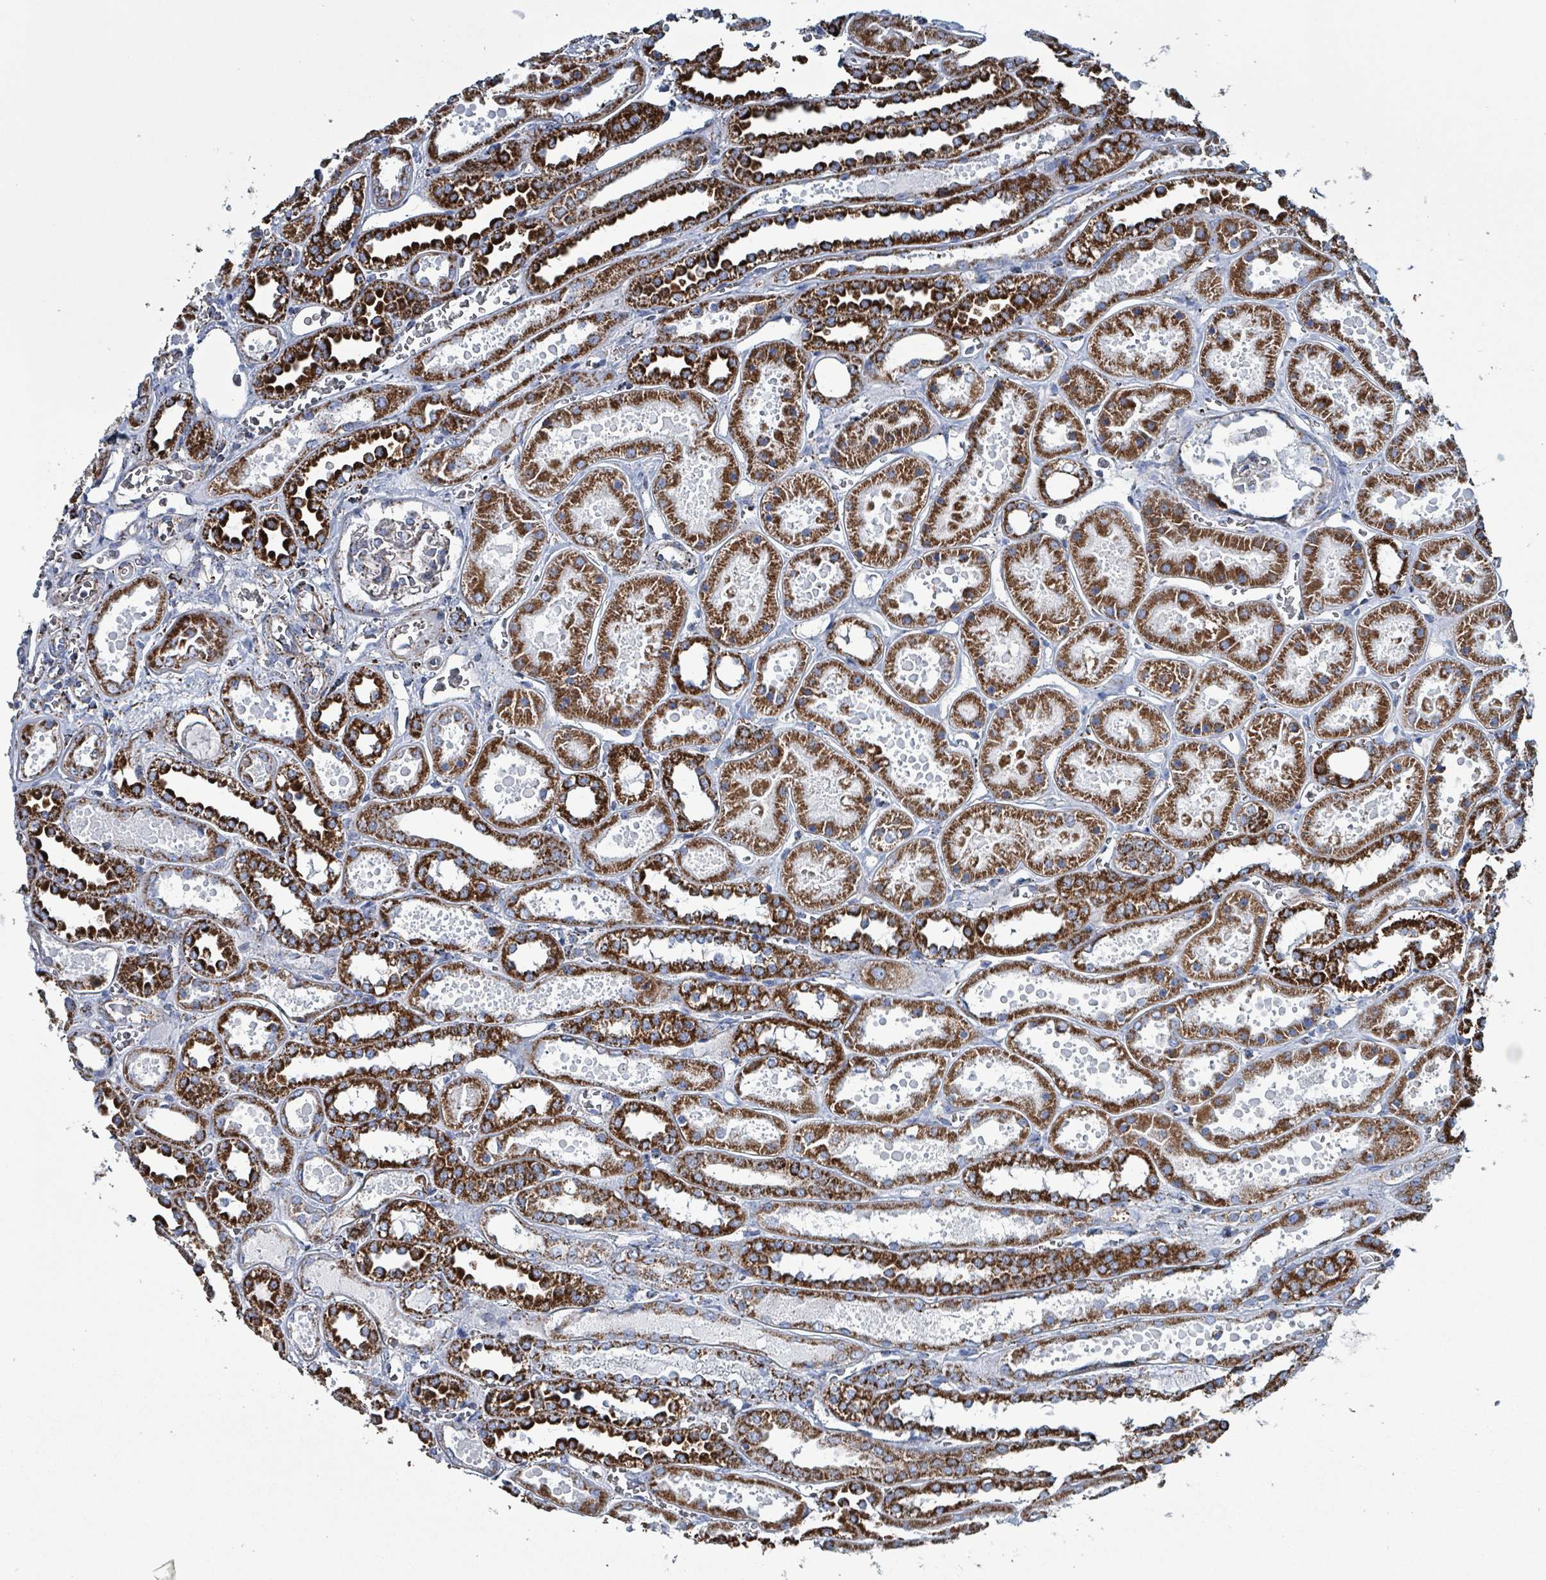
{"staining": {"intensity": "moderate", "quantity": ">75%", "location": "cytoplasmic/membranous"}, "tissue": "kidney", "cell_type": "Cells in glomeruli", "image_type": "normal", "snomed": [{"axis": "morphology", "description": "Normal tissue, NOS"}, {"axis": "topography", "description": "Kidney"}], "caption": "Approximately >75% of cells in glomeruli in benign kidney show moderate cytoplasmic/membranous protein staining as visualized by brown immunohistochemical staining.", "gene": "IDH3B", "patient": {"sex": "female", "age": 41}}